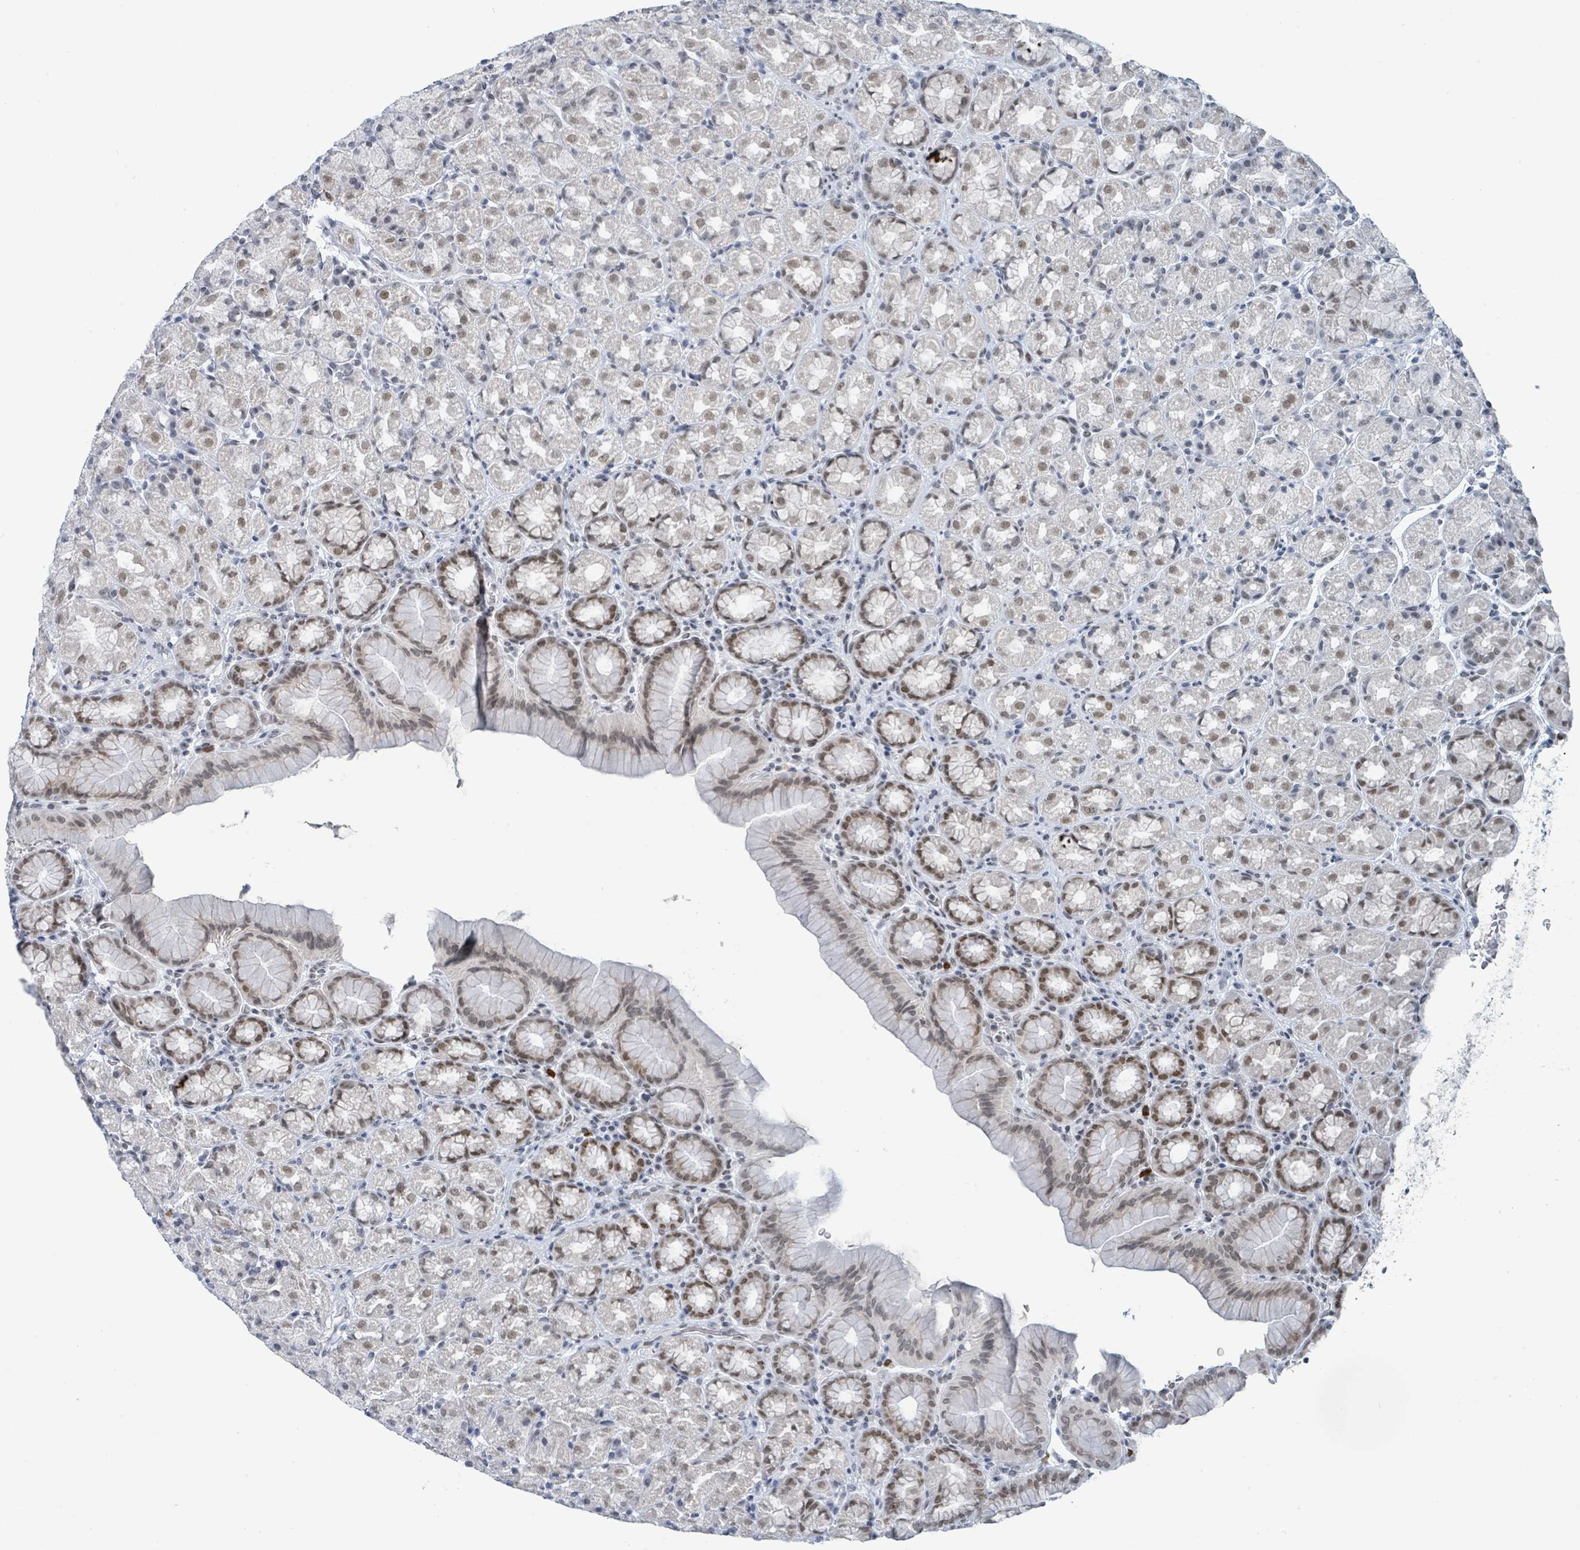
{"staining": {"intensity": "moderate", "quantity": ">75%", "location": "nuclear"}, "tissue": "stomach", "cell_type": "Glandular cells", "image_type": "normal", "snomed": [{"axis": "morphology", "description": "Normal tissue, NOS"}, {"axis": "topography", "description": "Stomach, upper"}, {"axis": "topography", "description": "Stomach"}], "caption": "Benign stomach was stained to show a protein in brown. There is medium levels of moderate nuclear expression in approximately >75% of glandular cells.", "gene": "EHMT2", "patient": {"sex": "male", "age": 68}}